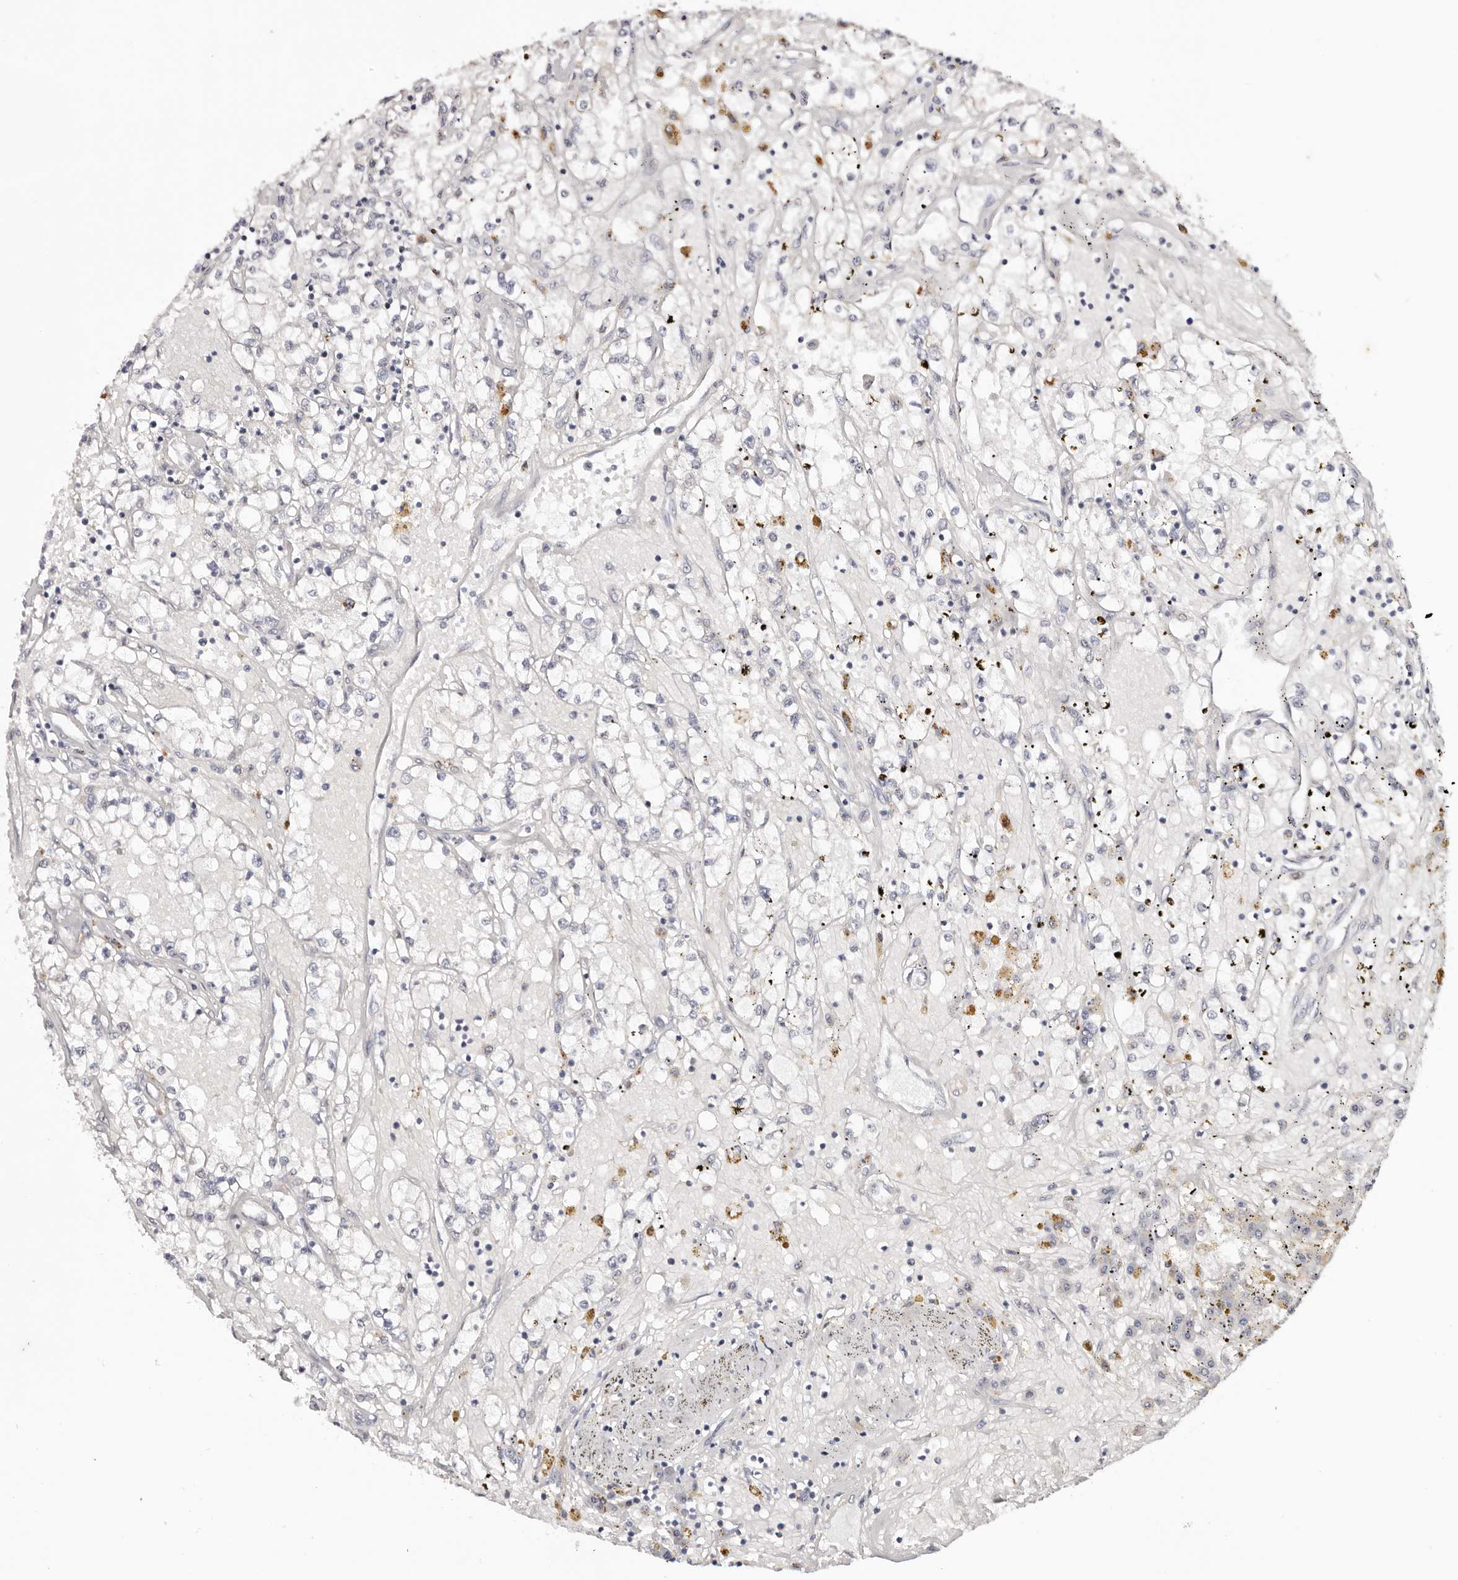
{"staining": {"intensity": "negative", "quantity": "none", "location": "none"}, "tissue": "renal cancer", "cell_type": "Tumor cells", "image_type": "cancer", "snomed": [{"axis": "morphology", "description": "Adenocarcinoma, NOS"}, {"axis": "topography", "description": "Kidney"}], "caption": "Micrograph shows no significant protein positivity in tumor cells of adenocarcinoma (renal).", "gene": "TYW3", "patient": {"sex": "male", "age": 56}}